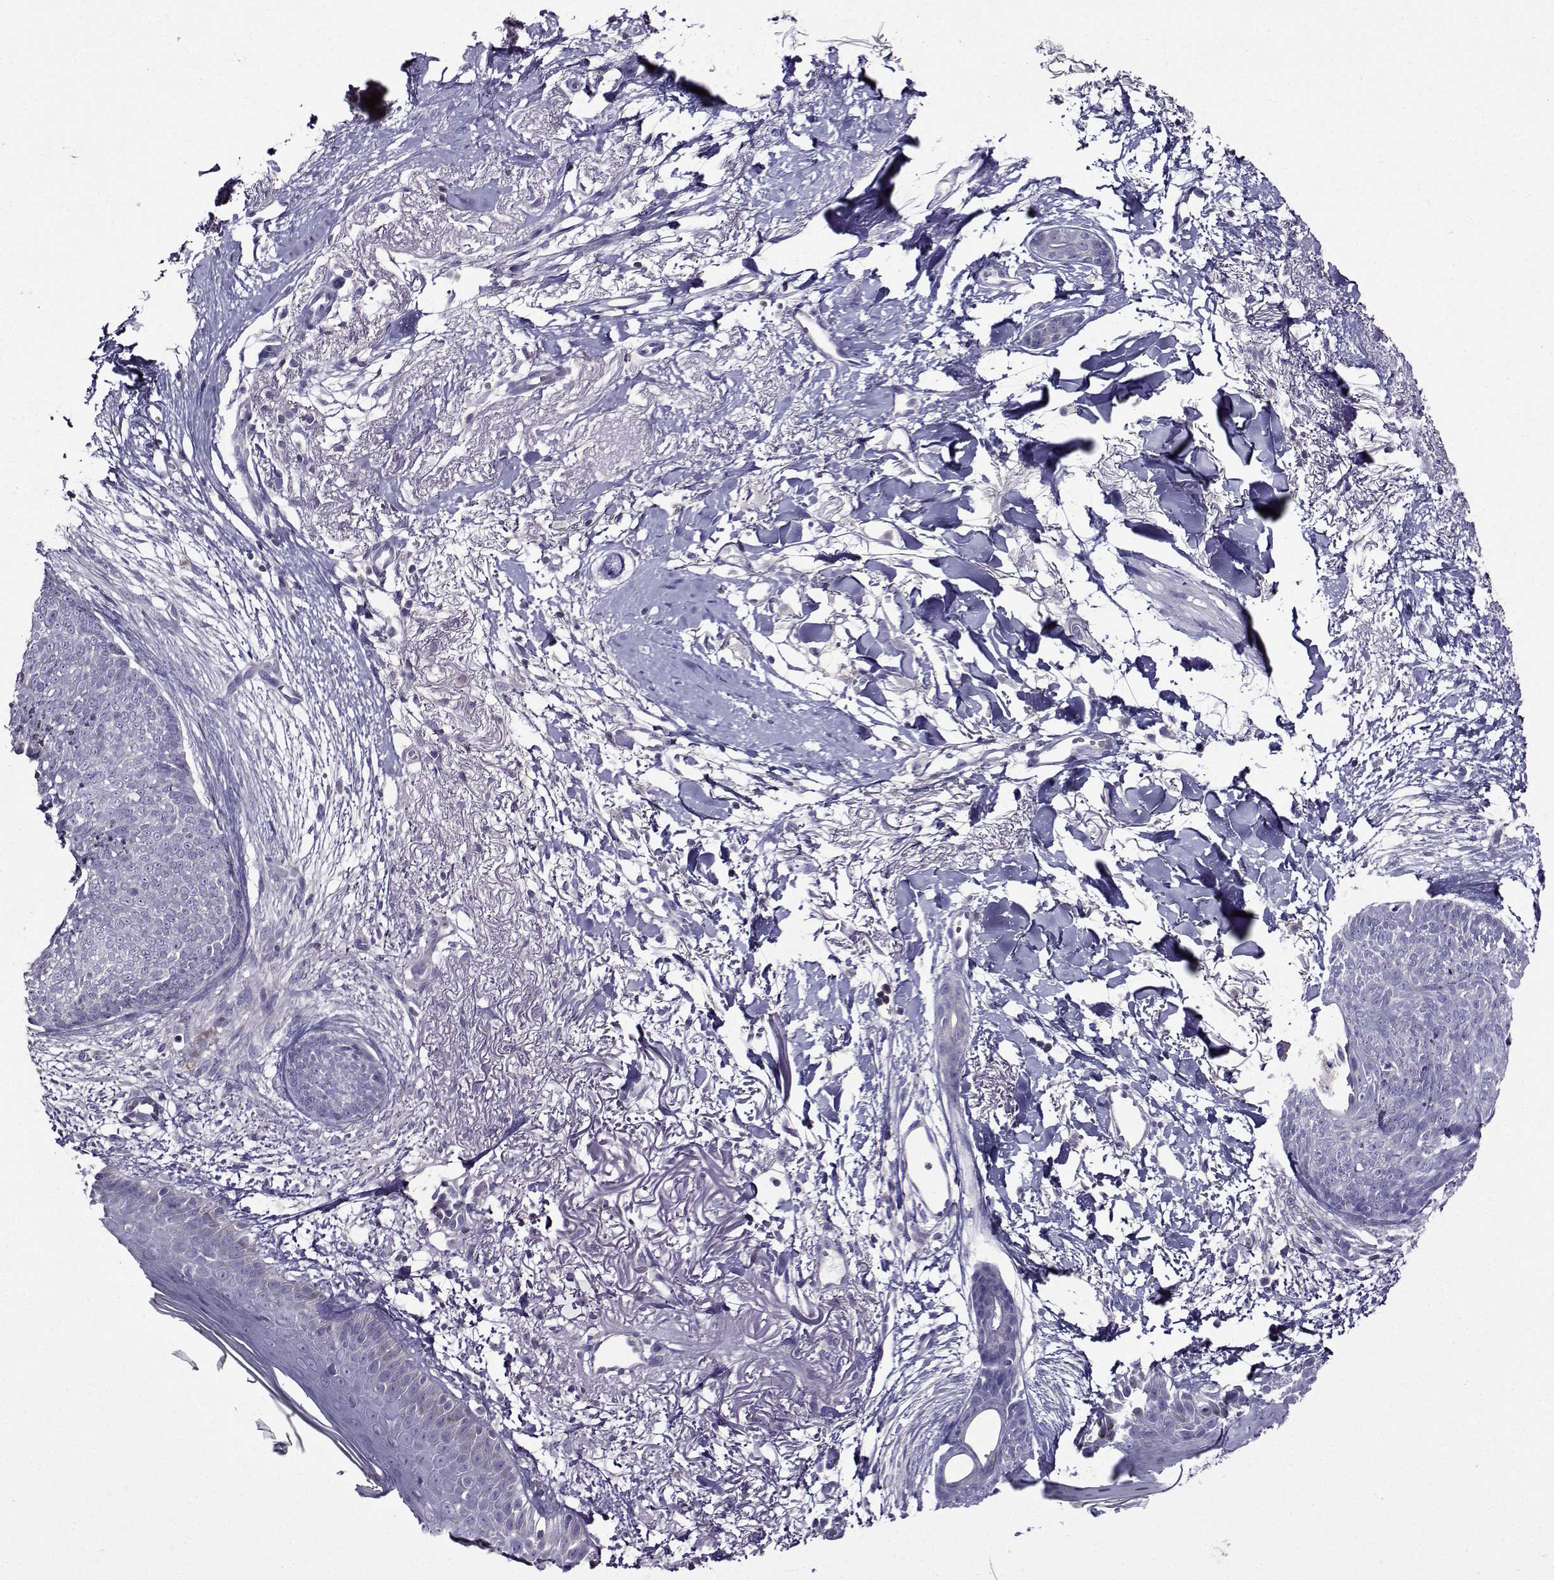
{"staining": {"intensity": "negative", "quantity": "none", "location": "none"}, "tissue": "skin cancer", "cell_type": "Tumor cells", "image_type": "cancer", "snomed": [{"axis": "morphology", "description": "Normal tissue, NOS"}, {"axis": "morphology", "description": "Basal cell carcinoma"}, {"axis": "topography", "description": "Skin"}], "caption": "There is no significant staining in tumor cells of basal cell carcinoma (skin).", "gene": "TMEM266", "patient": {"sex": "male", "age": 84}}